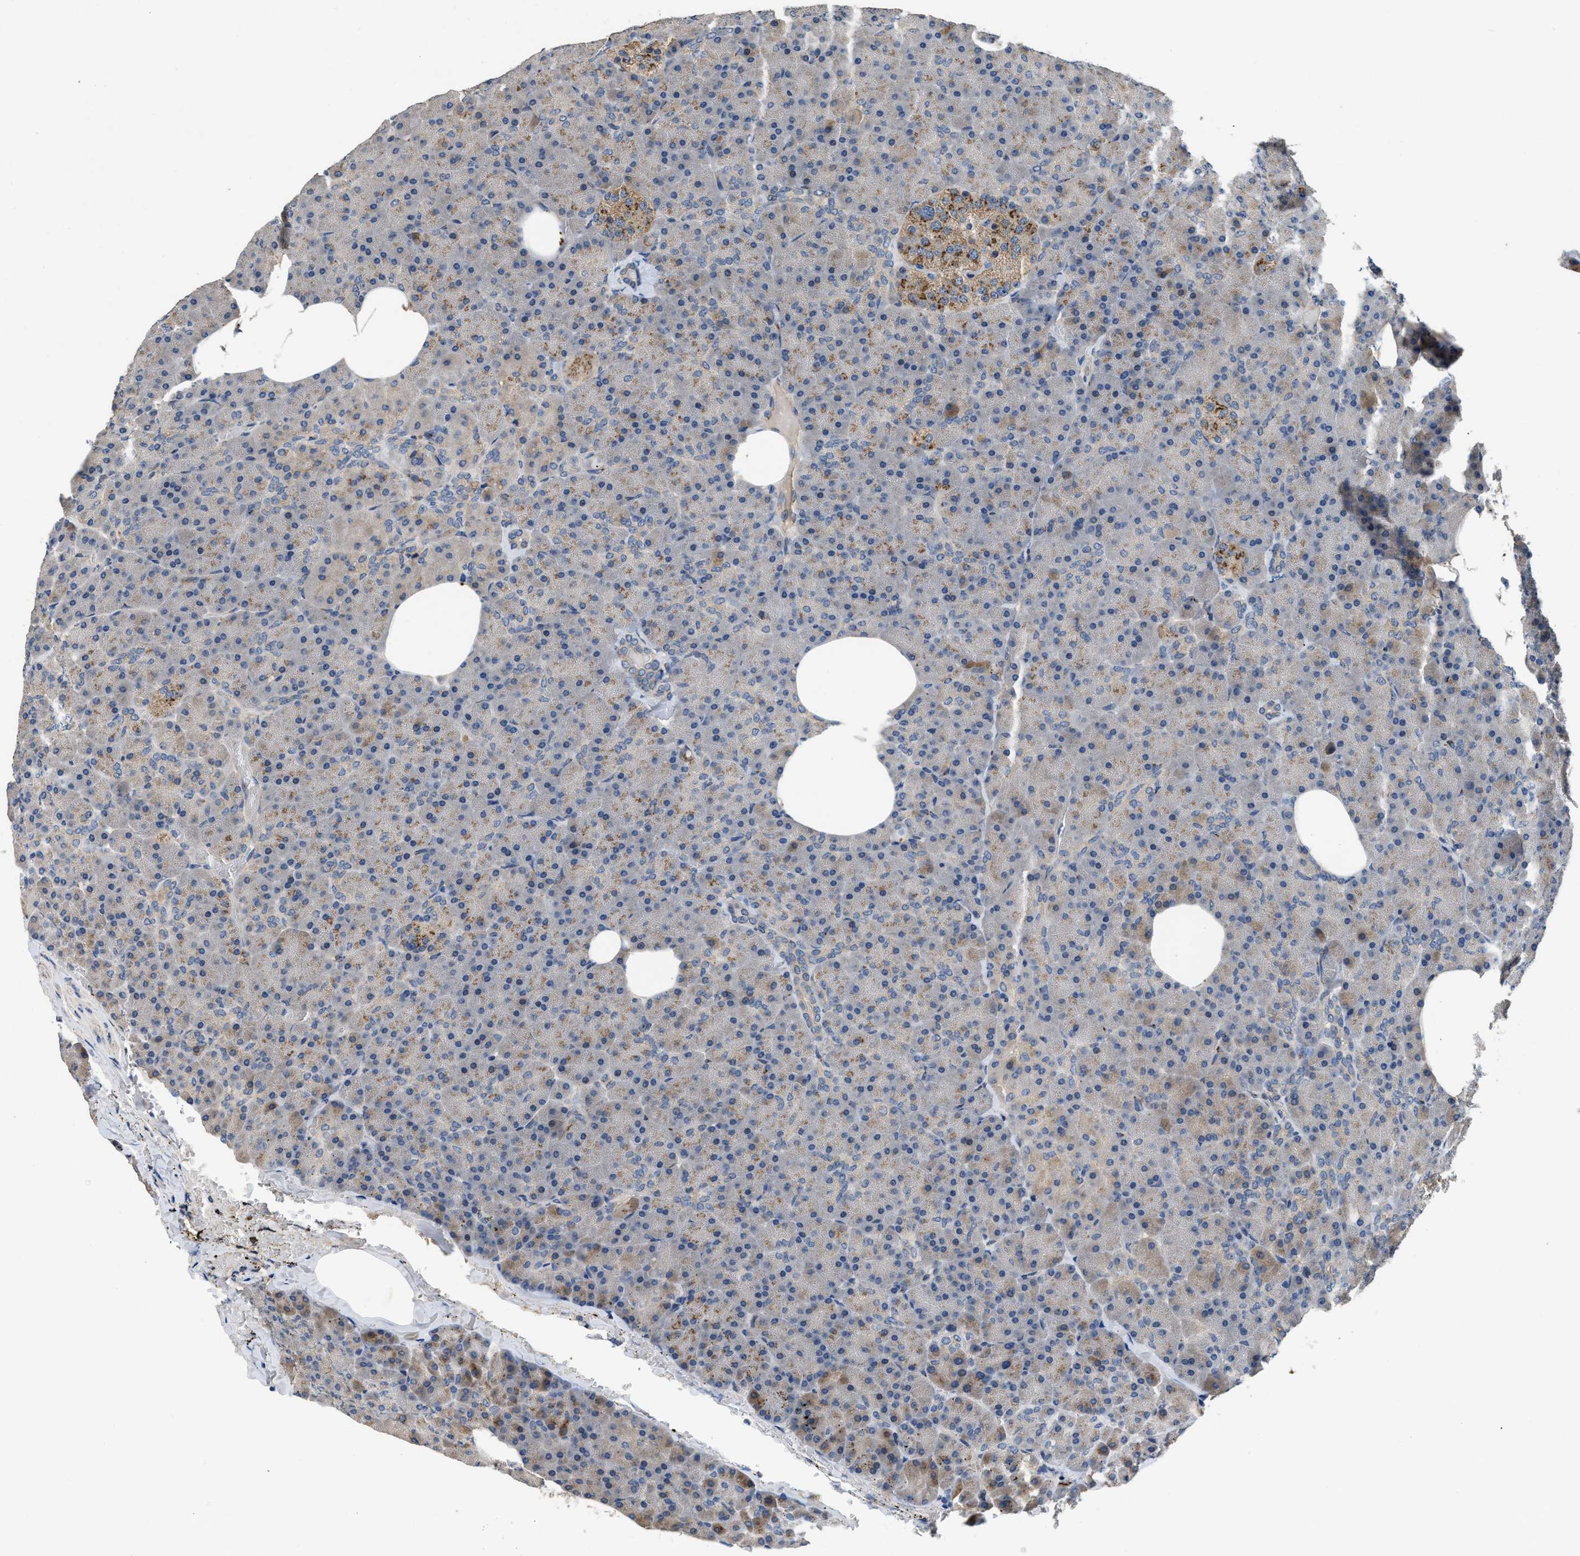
{"staining": {"intensity": "moderate", "quantity": "25%-75%", "location": "cytoplasmic/membranous"}, "tissue": "pancreas", "cell_type": "Exocrine glandular cells", "image_type": "normal", "snomed": [{"axis": "morphology", "description": "Normal tissue, NOS"}, {"axis": "topography", "description": "Pancreas"}], "caption": "The micrograph shows immunohistochemical staining of benign pancreas. There is moderate cytoplasmic/membranous expression is present in approximately 25%-75% of exocrine glandular cells. The staining was performed using DAB to visualize the protein expression in brown, while the nuclei were stained in blue with hematoxylin (Magnification: 20x).", "gene": "SIK2", "patient": {"sex": "female", "age": 35}}